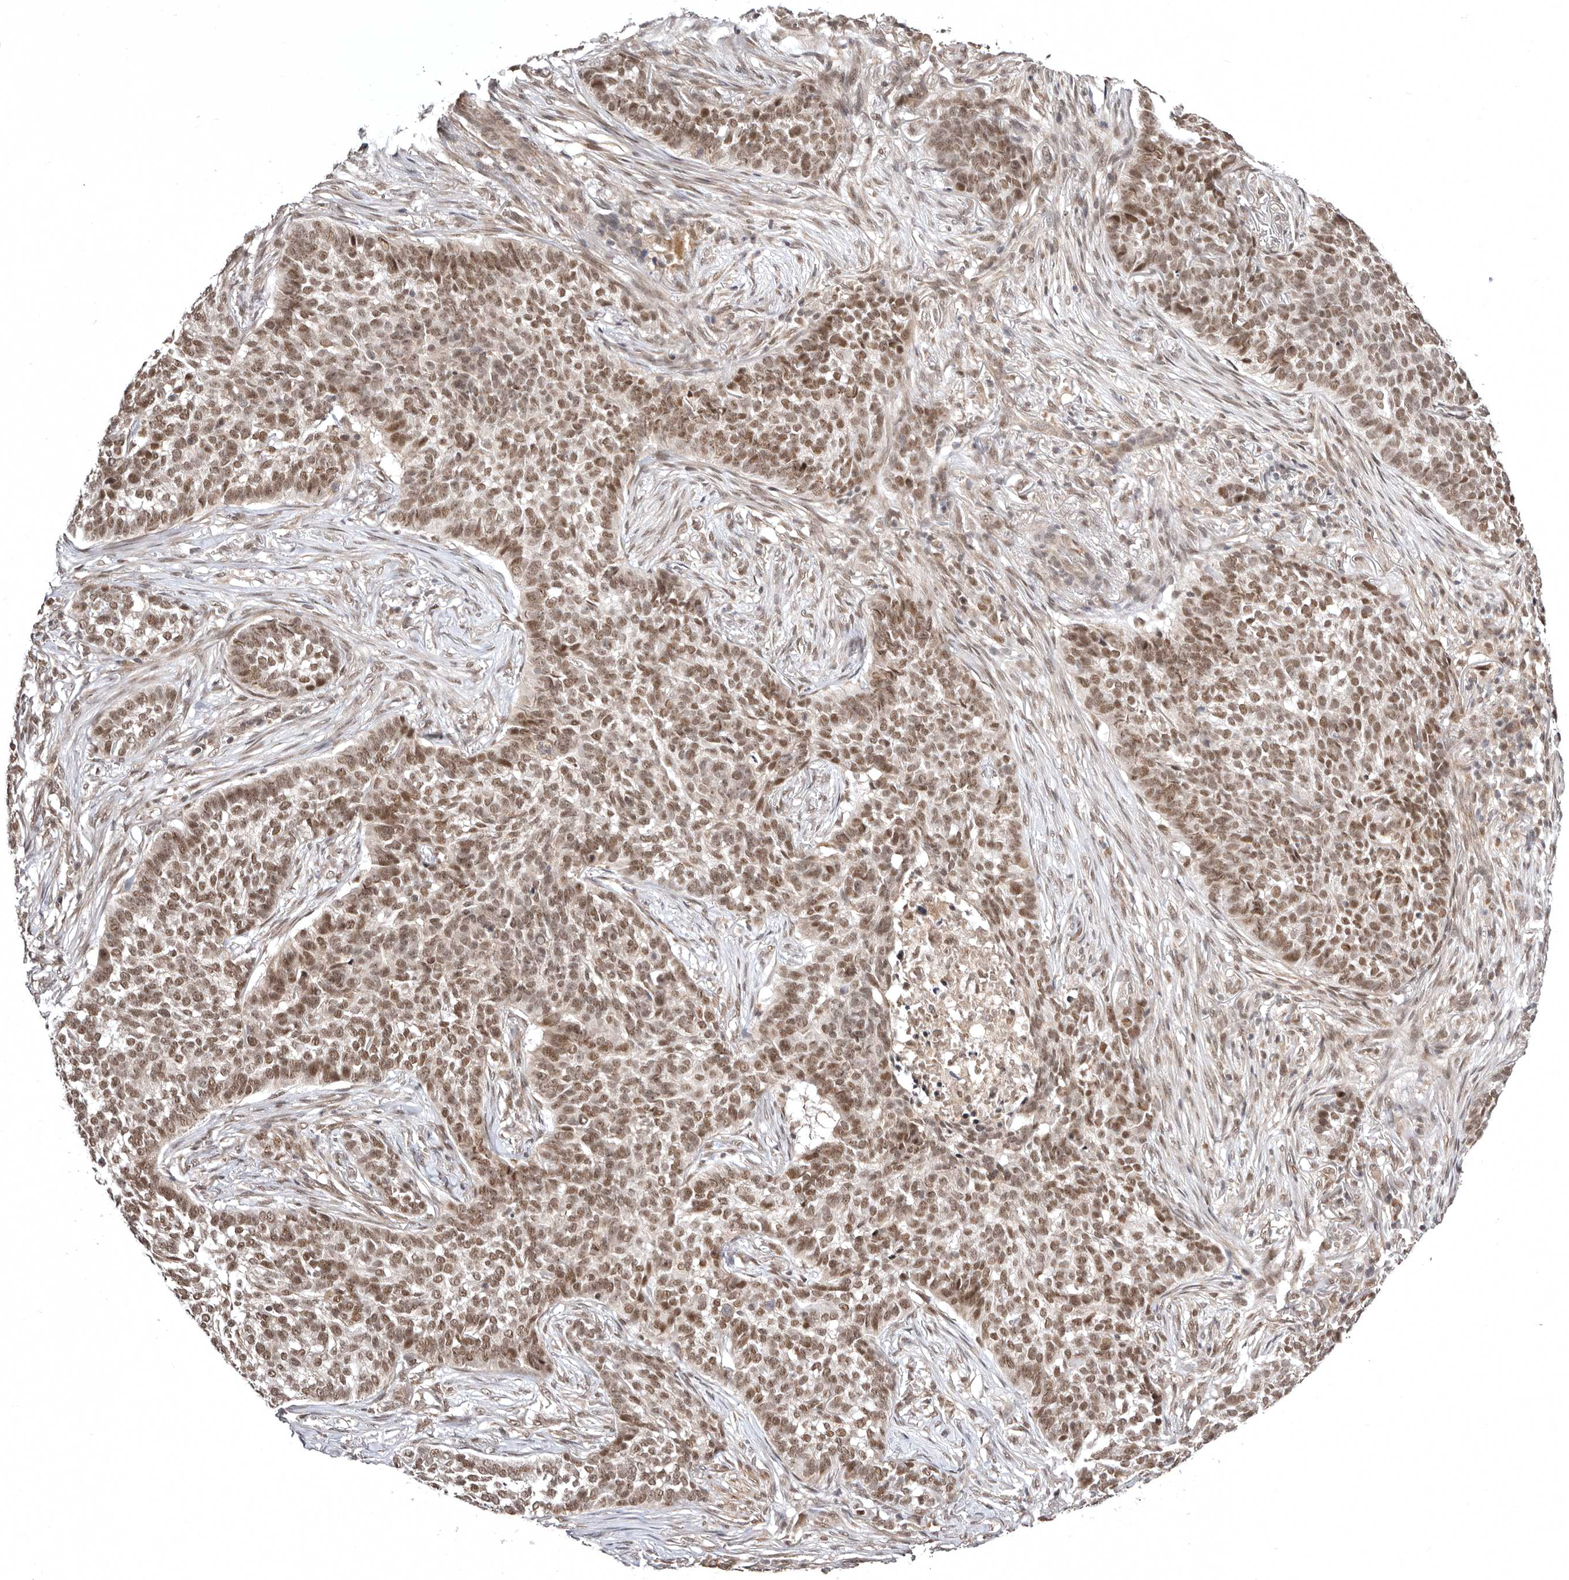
{"staining": {"intensity": "moderate", "quantity": ">75%", "location": "nuclear"}, "tissue": "skin cancer", "cell_type": "Tumor cells", "image_type": "cancer", "snomed": [{"axis": "morphology", "description": "Basal cell carcinoma"}, {"axis": "topography", "description": "Skin"}], "caption": "Skin cancer stained for a protein (brown) demonstrates moderate nuclear positive positivity in approximately >75% of tumor cells.", "gene": "MED8", "patient": {"sex": "male", "age": 85}}